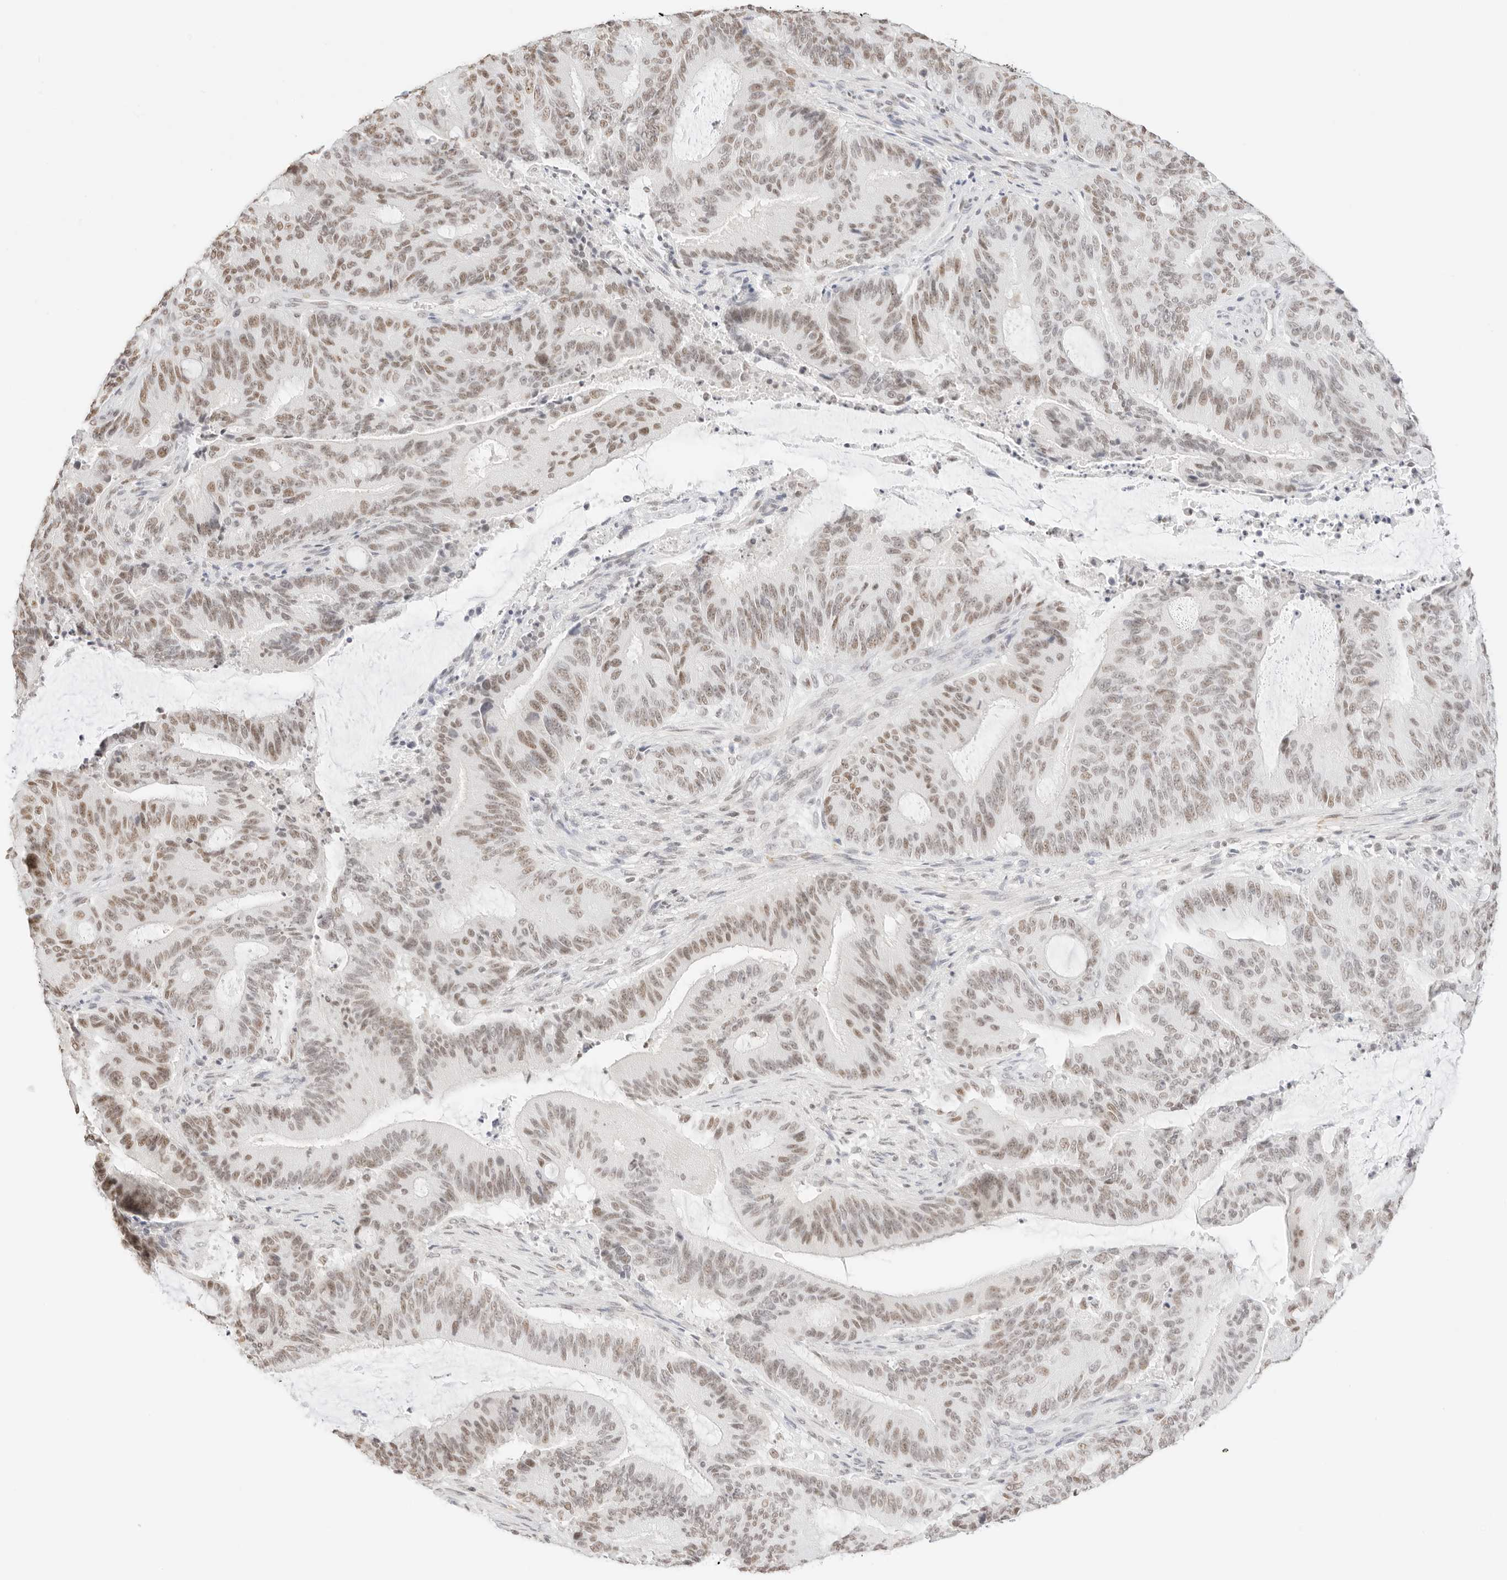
{"staining": {"intensity": "moderate", "quantity": ">75%", "location": "nuclear"}, "tissue": "liver cancer", "cell_type": "Tumor cells", "image_type": "cancer", "snomed": [{"axis": "morphology", "description": "Normal tissue, NOS"}, {"axis": "morphology", "description": "Cholangiocarcinoma"}, {"axis": "topography", "description": "Liver"}, {"axis": "topography", "description": "Peripheral nerve tissue"}], "caption": "The immunohistochemical stain highlights moderate nuclear positivity in tumor cells of liver cancer tissue.", "gene": "FBLN5", "patient": {"sex": "female", "age": 73}}